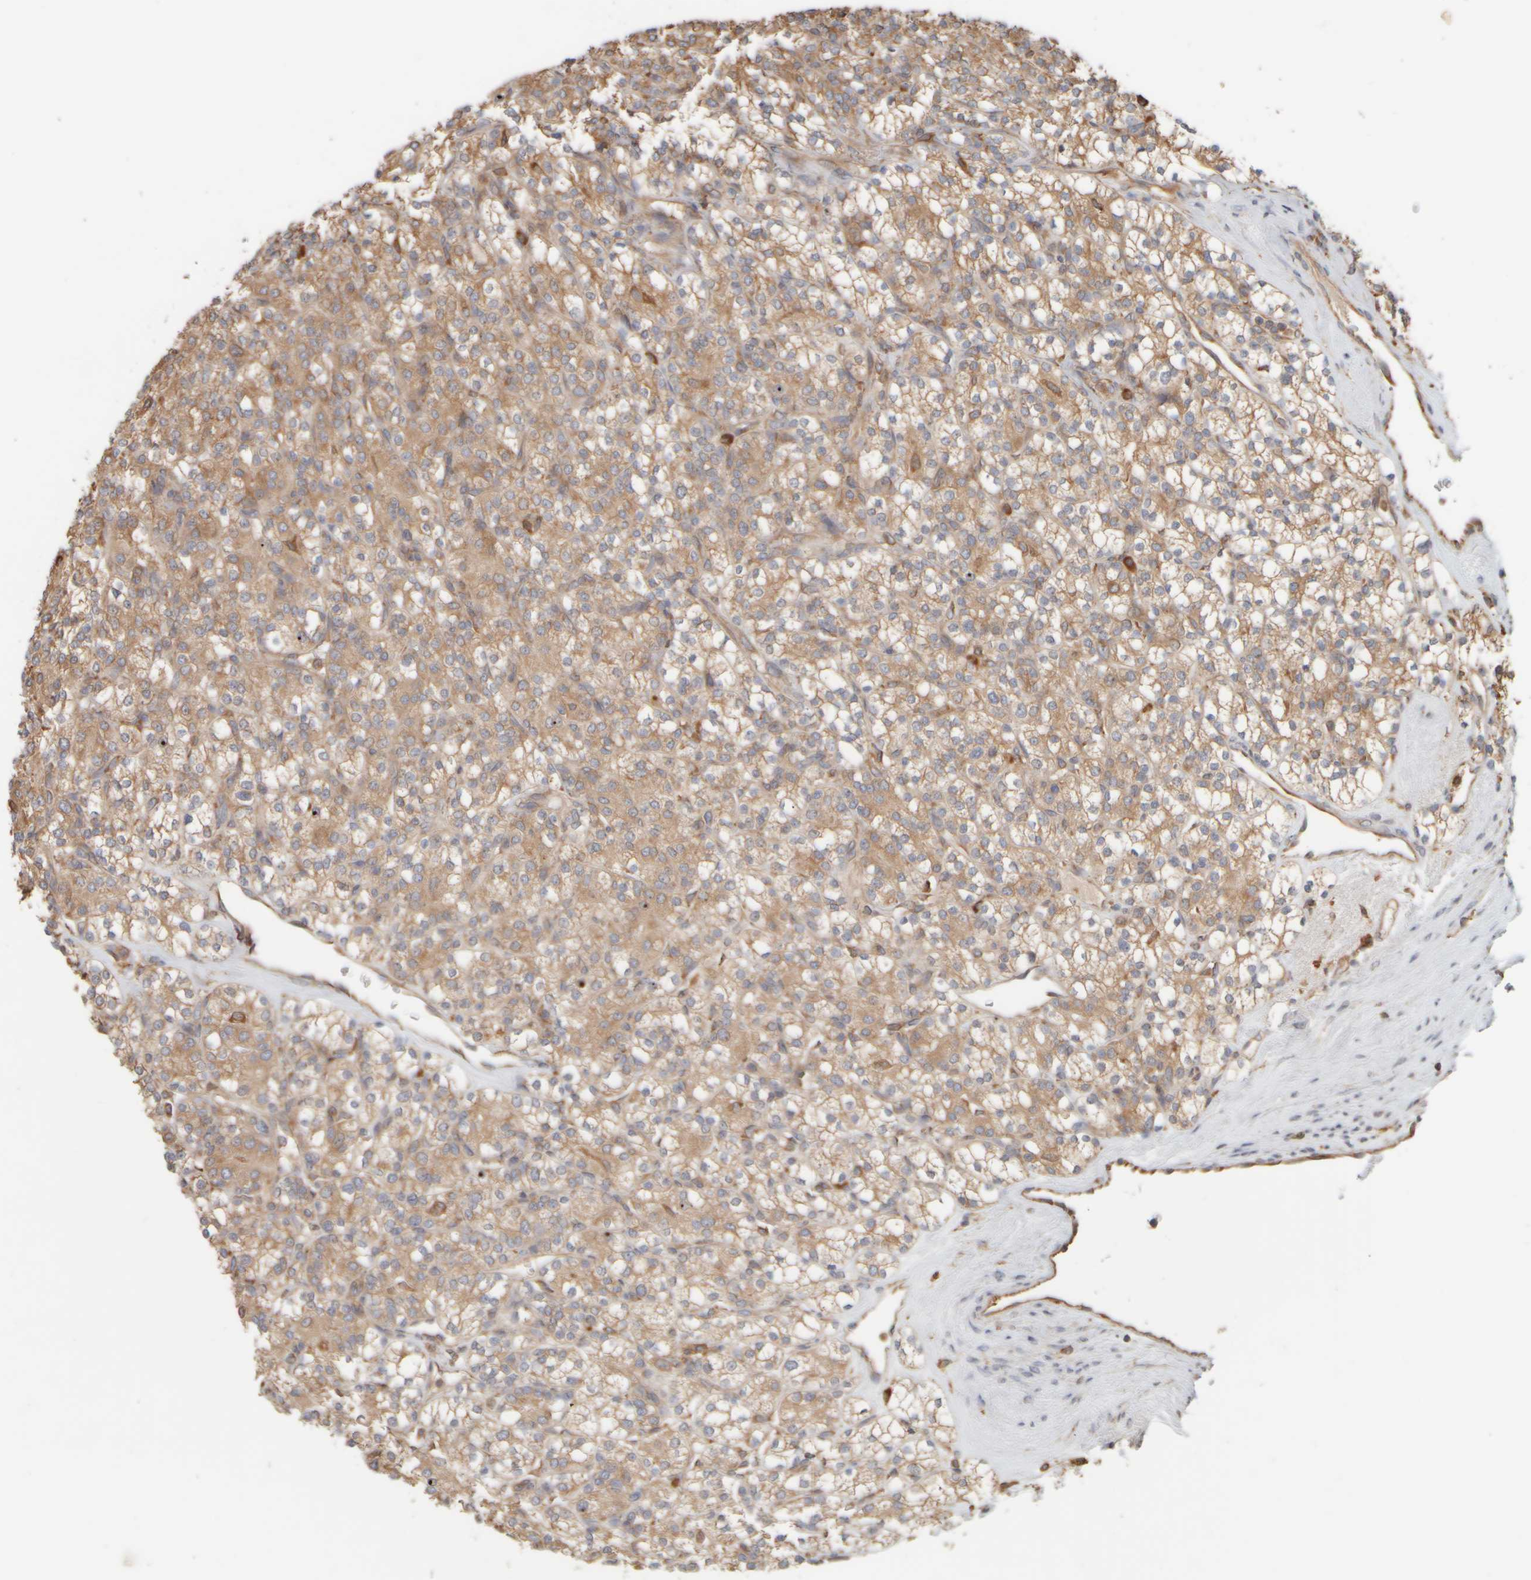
{"staining": {"intensity": "moderate", "quantity": ">75%", "location": "cytoplasmic/membranous"}, "tissue": "renal cancer", "cell_type": "Tumor cells", "image_type": "cancer", "snomed": [{"axis": "morphology", "description": "Adenocarcinoma, NOS"}, {"axis": "topography", "description": "Kidney"}], "caption": "Immunohistochemistry (IHC) (DAB (3,3'-diaminobenzidine)) staining of human renal cancer (adenocarcinoma) exhibits moderate cytoplasmic/membranous protein expression in approximately >75% of tumor cells. (DAB IHC, brown staining for protein, blue staining for nuclei).", "gene": "EIF2B3", "patient": {"sex": "male", "age": 77}}